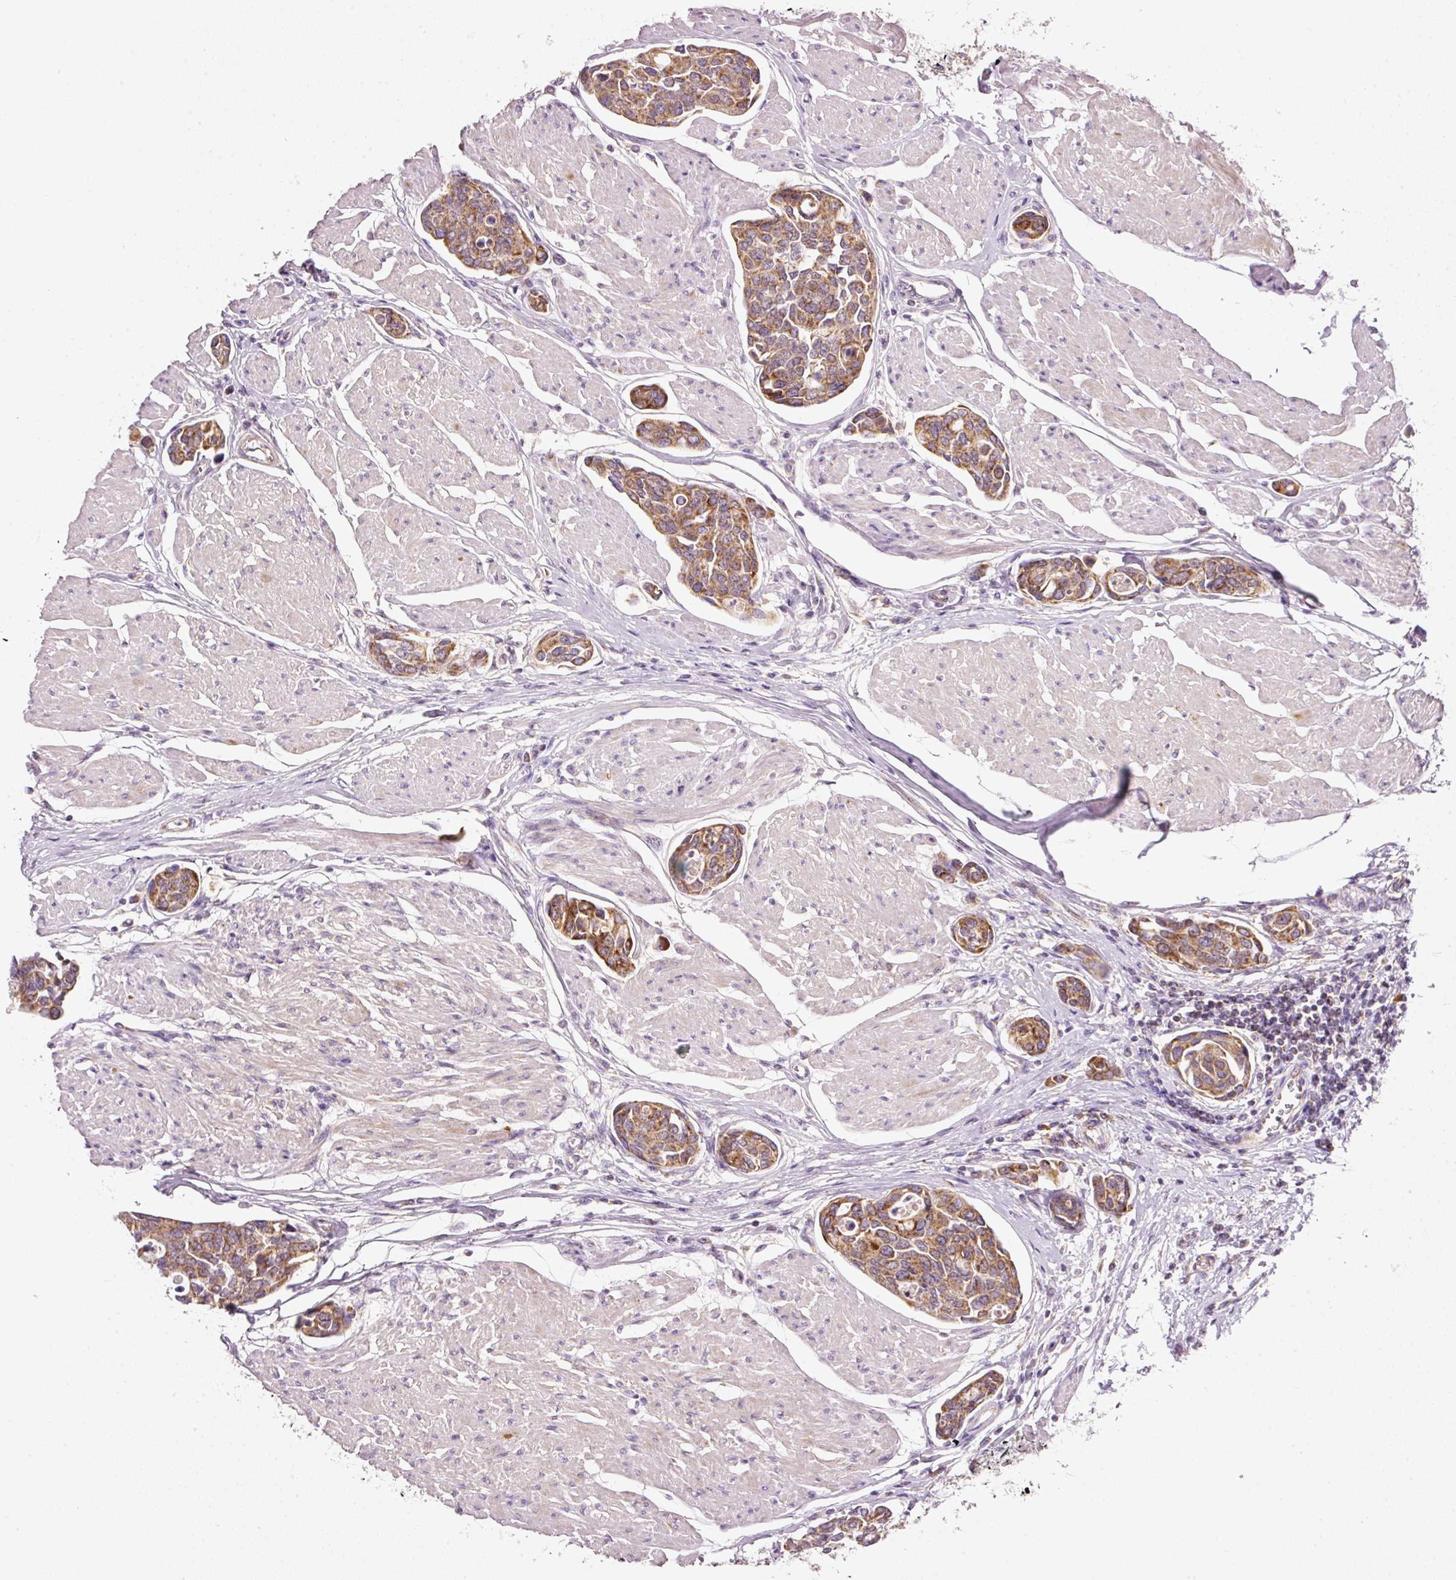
{"staining": {"intensity": "strong", "quantity": ">75%", "location": "cytoplasmic/membranous"}, "tissue": "urothelial cancer", "cell_type": "Tumor cells", "image_type": "cancer", "snomed": [{"axis": "morphology", "description": "Urothelial carcinoma, High grade"}, {"axis": "topography", "description": "Urinary bladder"}], "caption": "Immunohistochemical staining of human urothelial cancer reveals strong cytoplasmic/membranous protein expression in approximately >75% of tumor cells.", "gene": "FAM78B", "patient": {"sex": "male", "age": 78}}